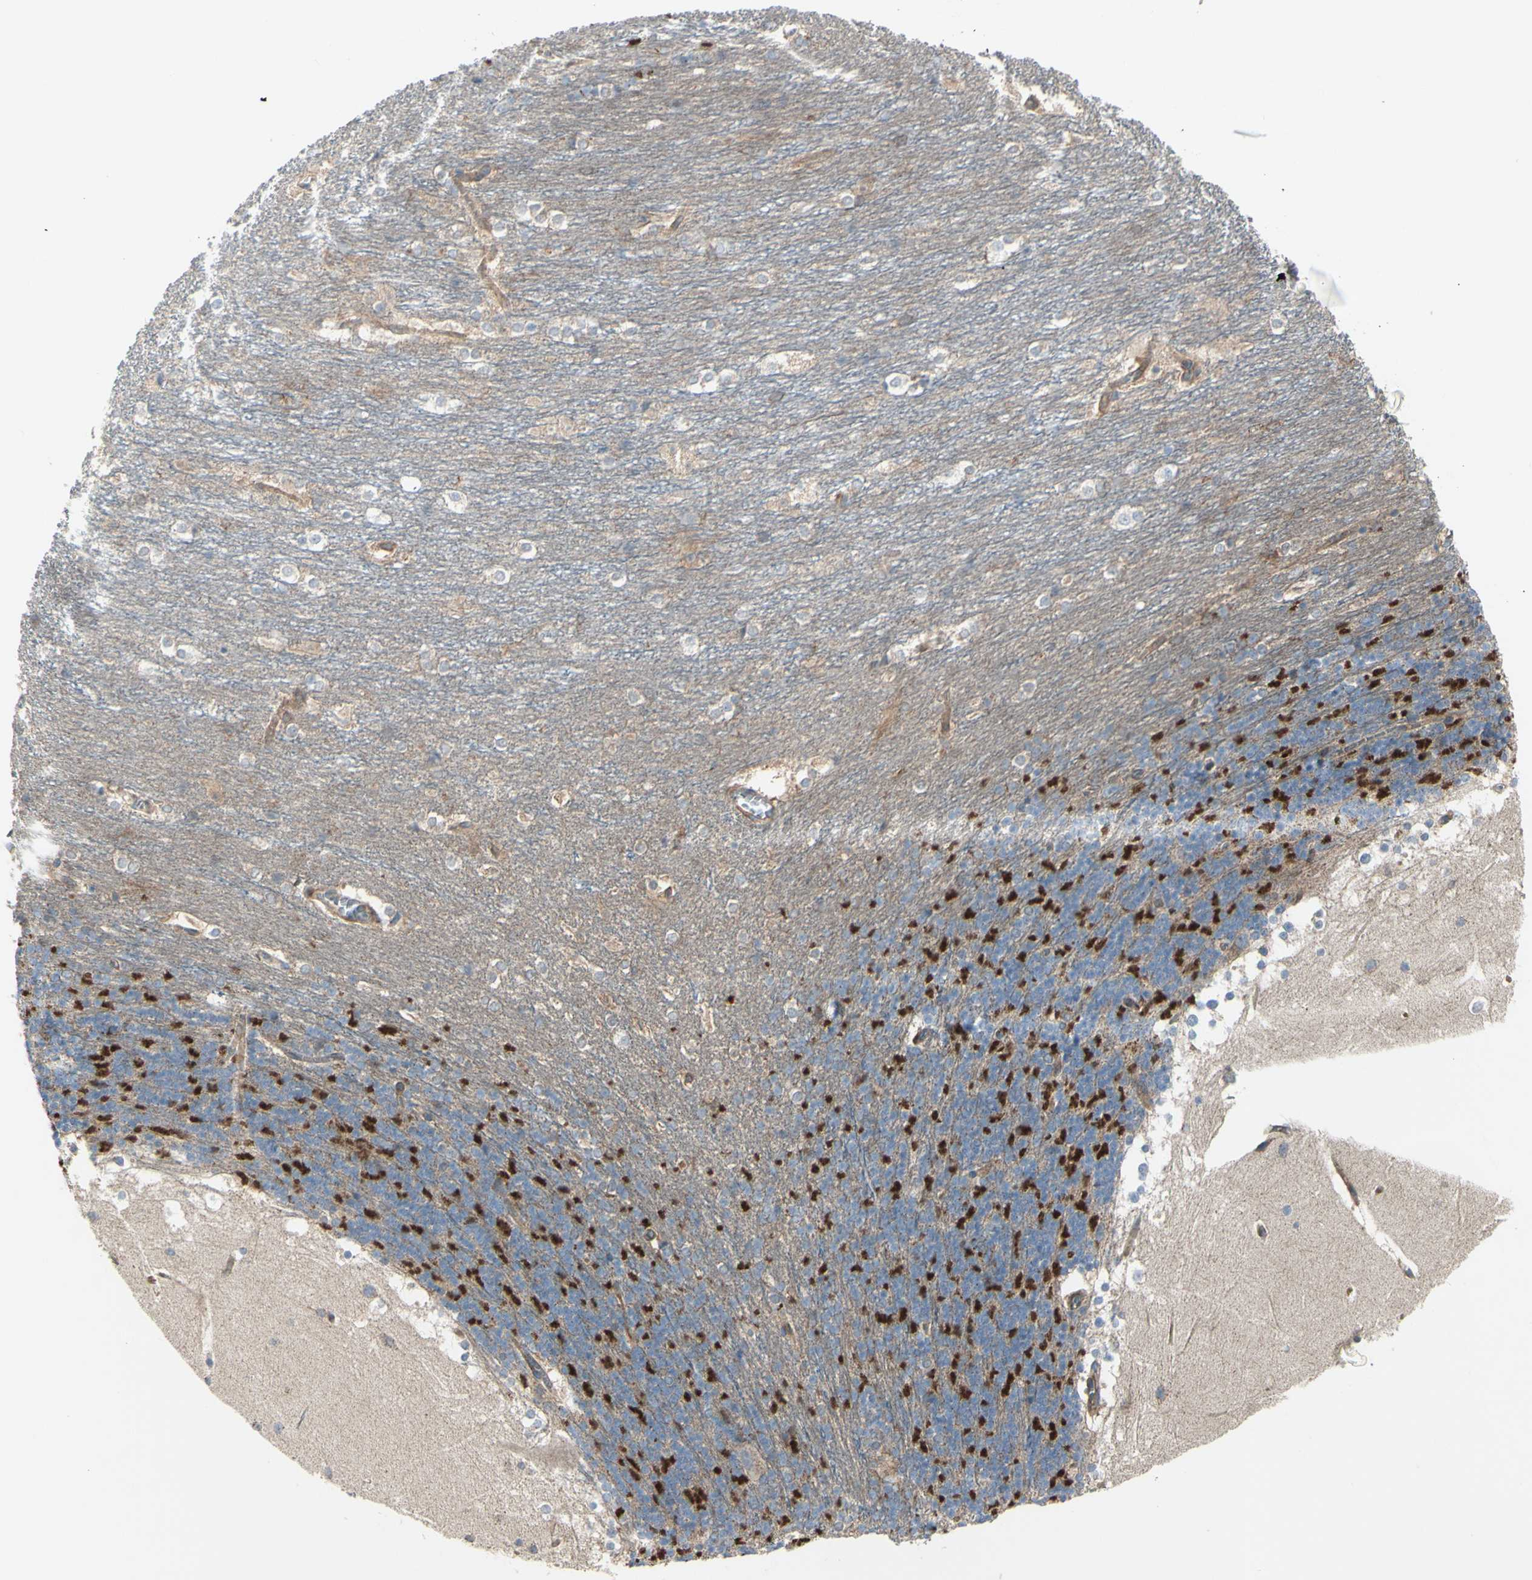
{"staining": {"intensity": "negative", "quantity": "none", "location": "none"}, "tissue": "cerebellum", "cell_type": "Cells in granular layer", "image_type": "normal", "snomed": [{"axis": "morphology", "description": "Normal tissue, NOS"}, {"axis": "topography", "description": "Cerebellum"}], "caption": "Image shows no protein expression in cells in granular layer of benign cerebellum. (DAB IHC visualized using brightfield microscopy, high magnification).", "gene": "IGSF9B", "patient": {"sex": "female", "age": 19}}